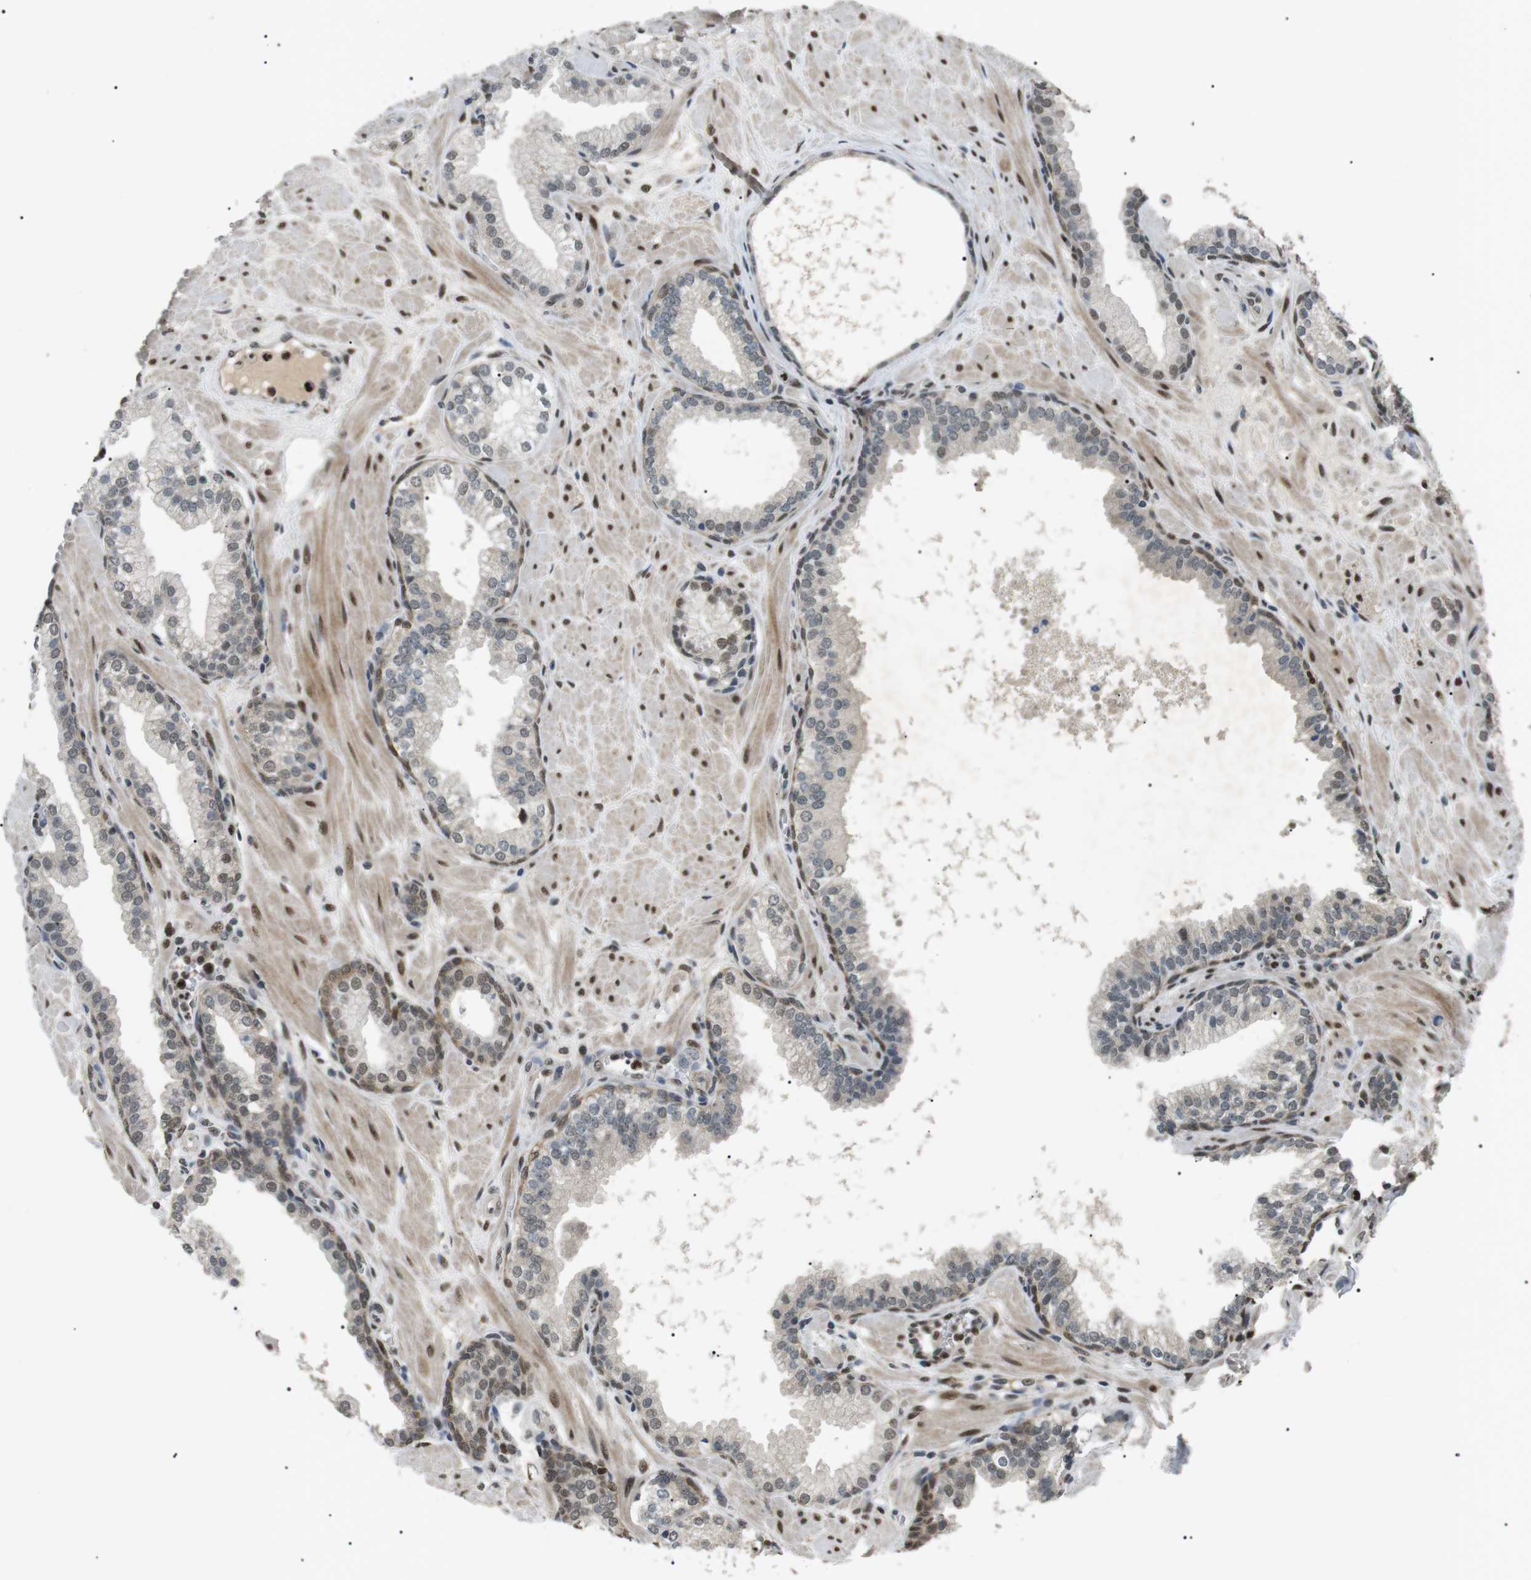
{"staining": {"intensity": "moderate", "quantity": "25%-75%", "location": "cytoplasmic/membranous,nuclear"}, "tissue": "prostate", "cell_type": "Glandular cells", "image_type": "normal", "snomed": [{"axis": "morphology", "description": "Normal tissue, NOS"}, {"axis": "morphology", "description": "Urothelial carcinoma, Low grade"}, {"axis": "topography", "description": "Urinary bladder"}, {"axis": "topography", "description": "Prostate"}], "caption": "Moderate cytoplasmic/membranous,nuclear protein expression is present in approximately 25%-75% of glandular cells in prostate. The staining was performed using DAB to visualize the protein expression in brown, while the nuclei were stained in blue with hematoxylin (Magnification: 20x).", "gene": "ORAI3", "patient": {"sex": "male", "age": 60}}